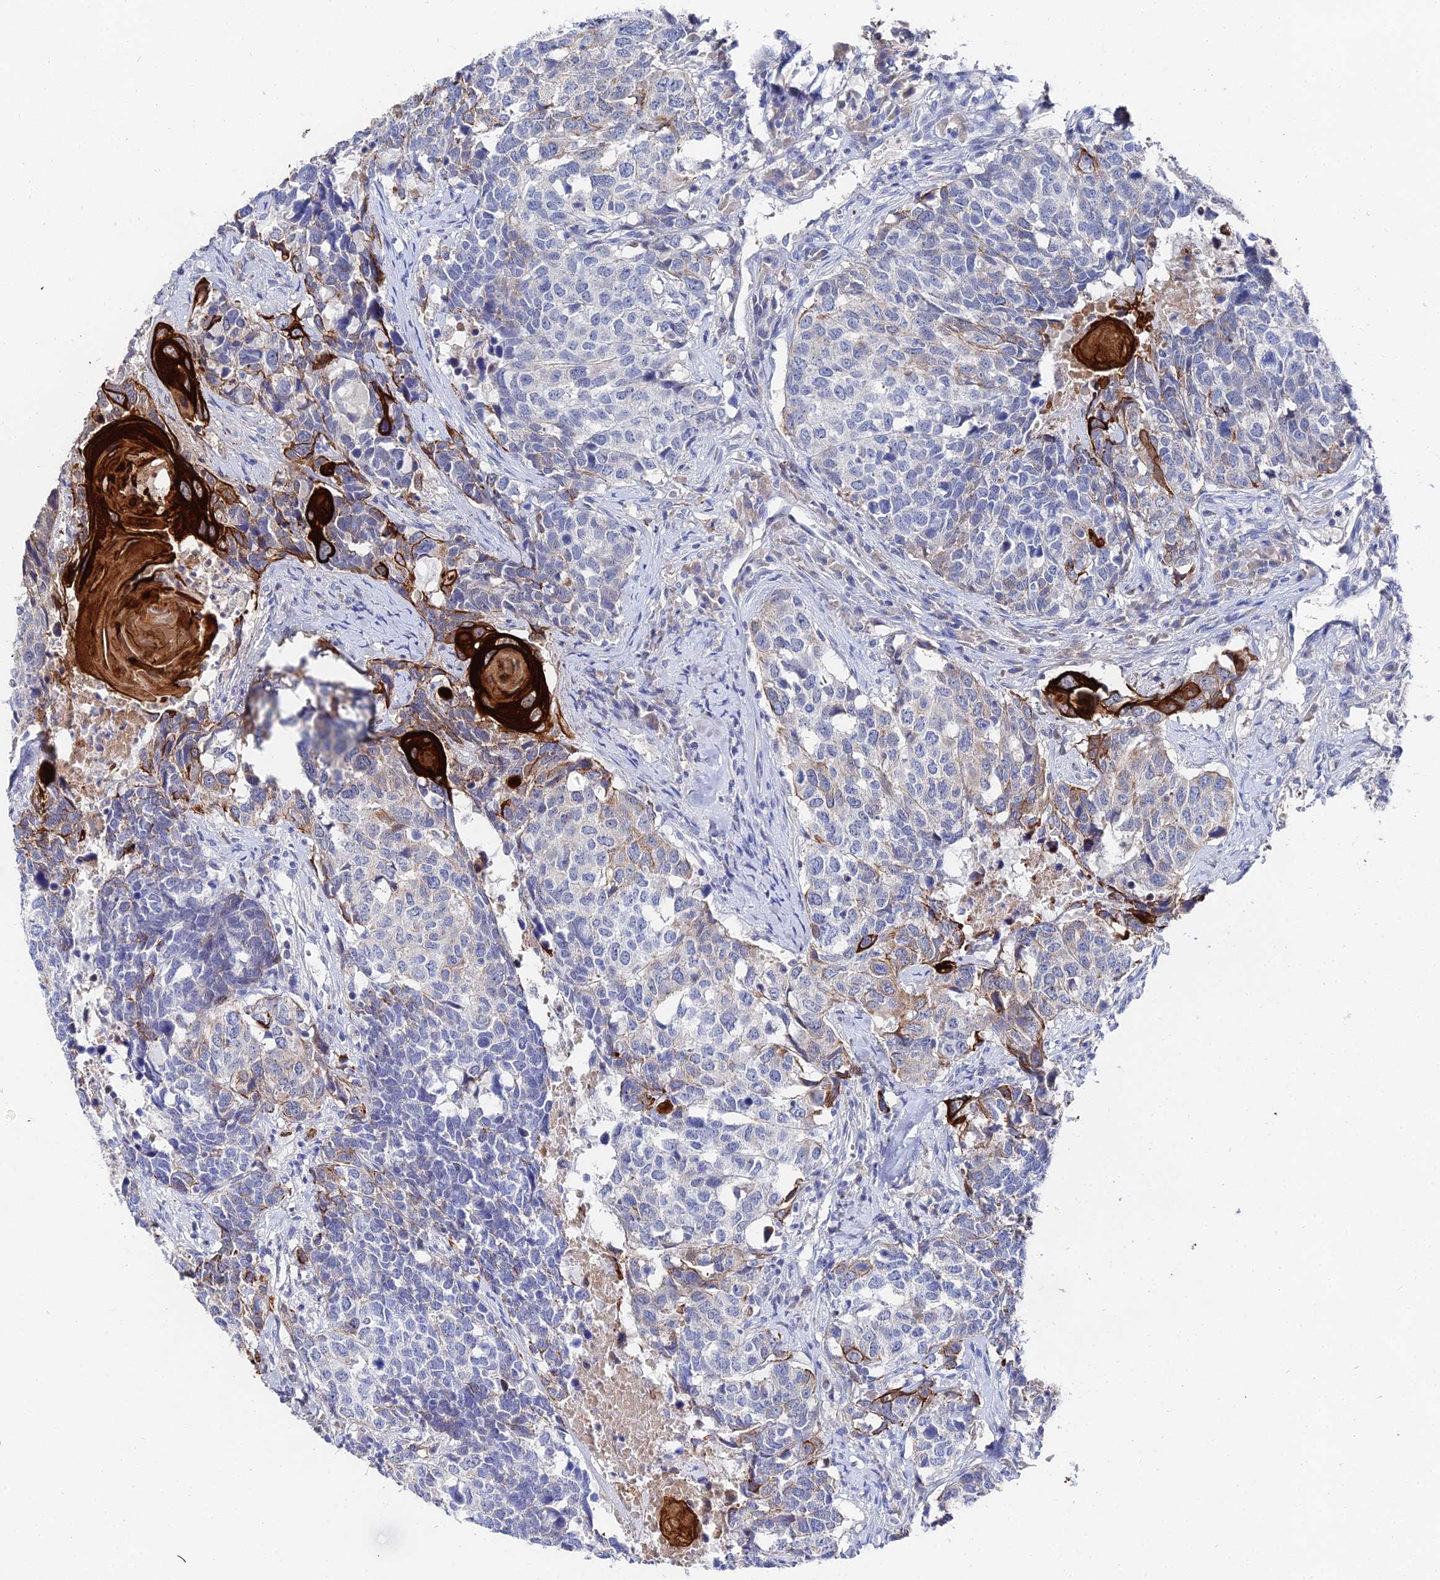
{"staining": {"intensity": "strong", "quantity": "<25%", "location": "cytoplasmic/membranous"}, "tissue": "head and neck cancer", "cell_type": "Tumor cells", "image_type": "cancer", "snomed": [{"axis": "morphology", "description": "Squamous cell carcinoma, NOS"}, {"axis": "topography", "description": "Head-Neck"}], "caption": "Protein expression analysis of head and neck squamous cell carcinoma demonstrates strong cytoplasmic/membranous staining in about <25% of tumor cells.", "gene": "KRT17", "patient": {"sex": "male", "age": 66}}